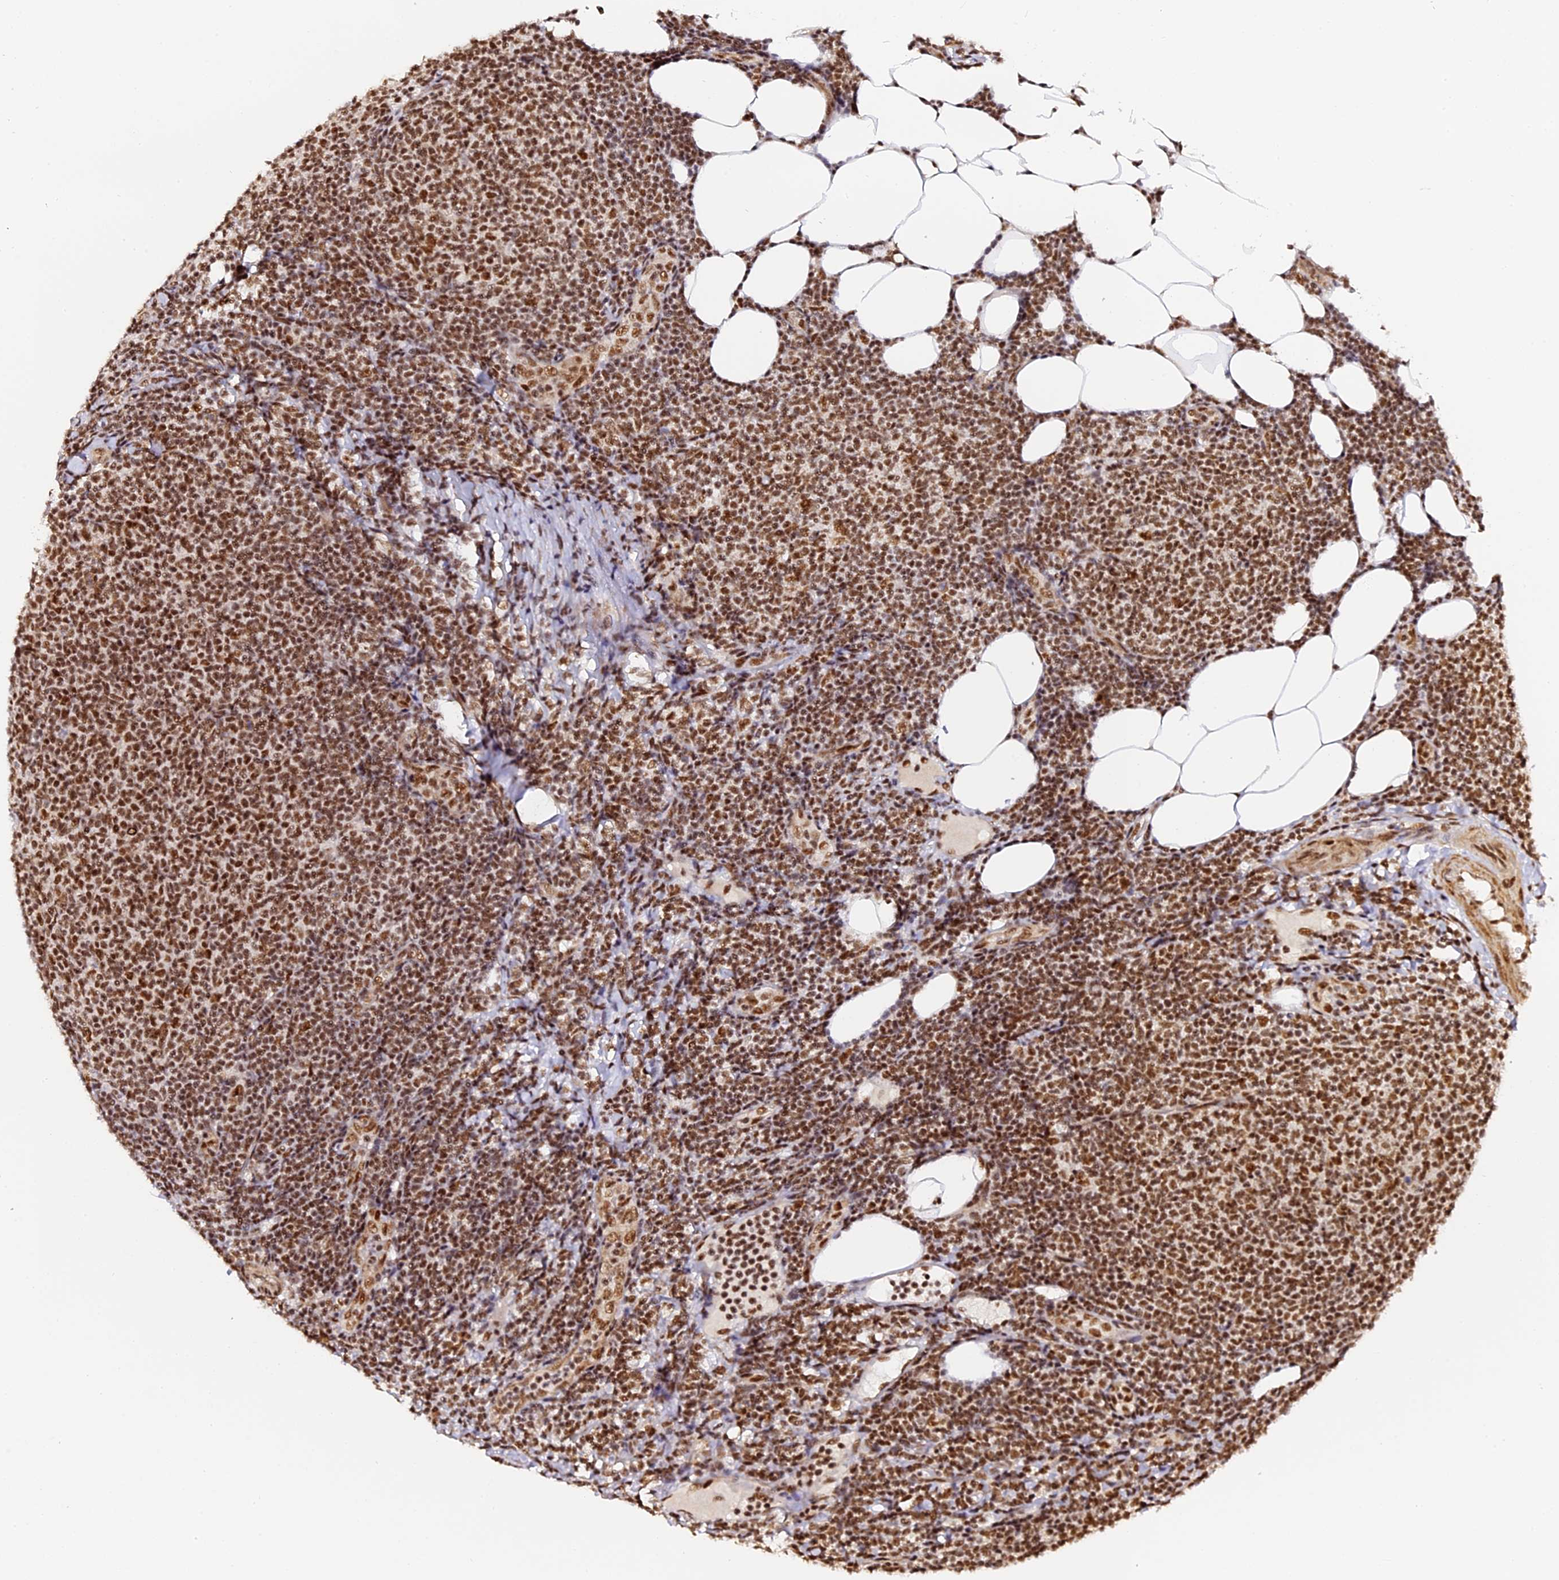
{"staining": {"intensity": "strong", "quantity": ">75%", "location": "nuclear"}, "tissue": "lymphoma", "cell_type": "Tumor cells", "image_type": "cancer", "snomed": [{"axis": "morphology", "description": "Malignant lymphoma, non-Hodgkin's type, Low grade"}, {"axis": "topography", "description": "Lymph node"}], "caption": "This micrograph exhibits immunohistochemistry (IHC) staining of lymphoma, with high strong nuclear staining in approximately >75% of tumor cells.", "gene": "MCRS1", "patient": {"sex": "male", "age": 66}}